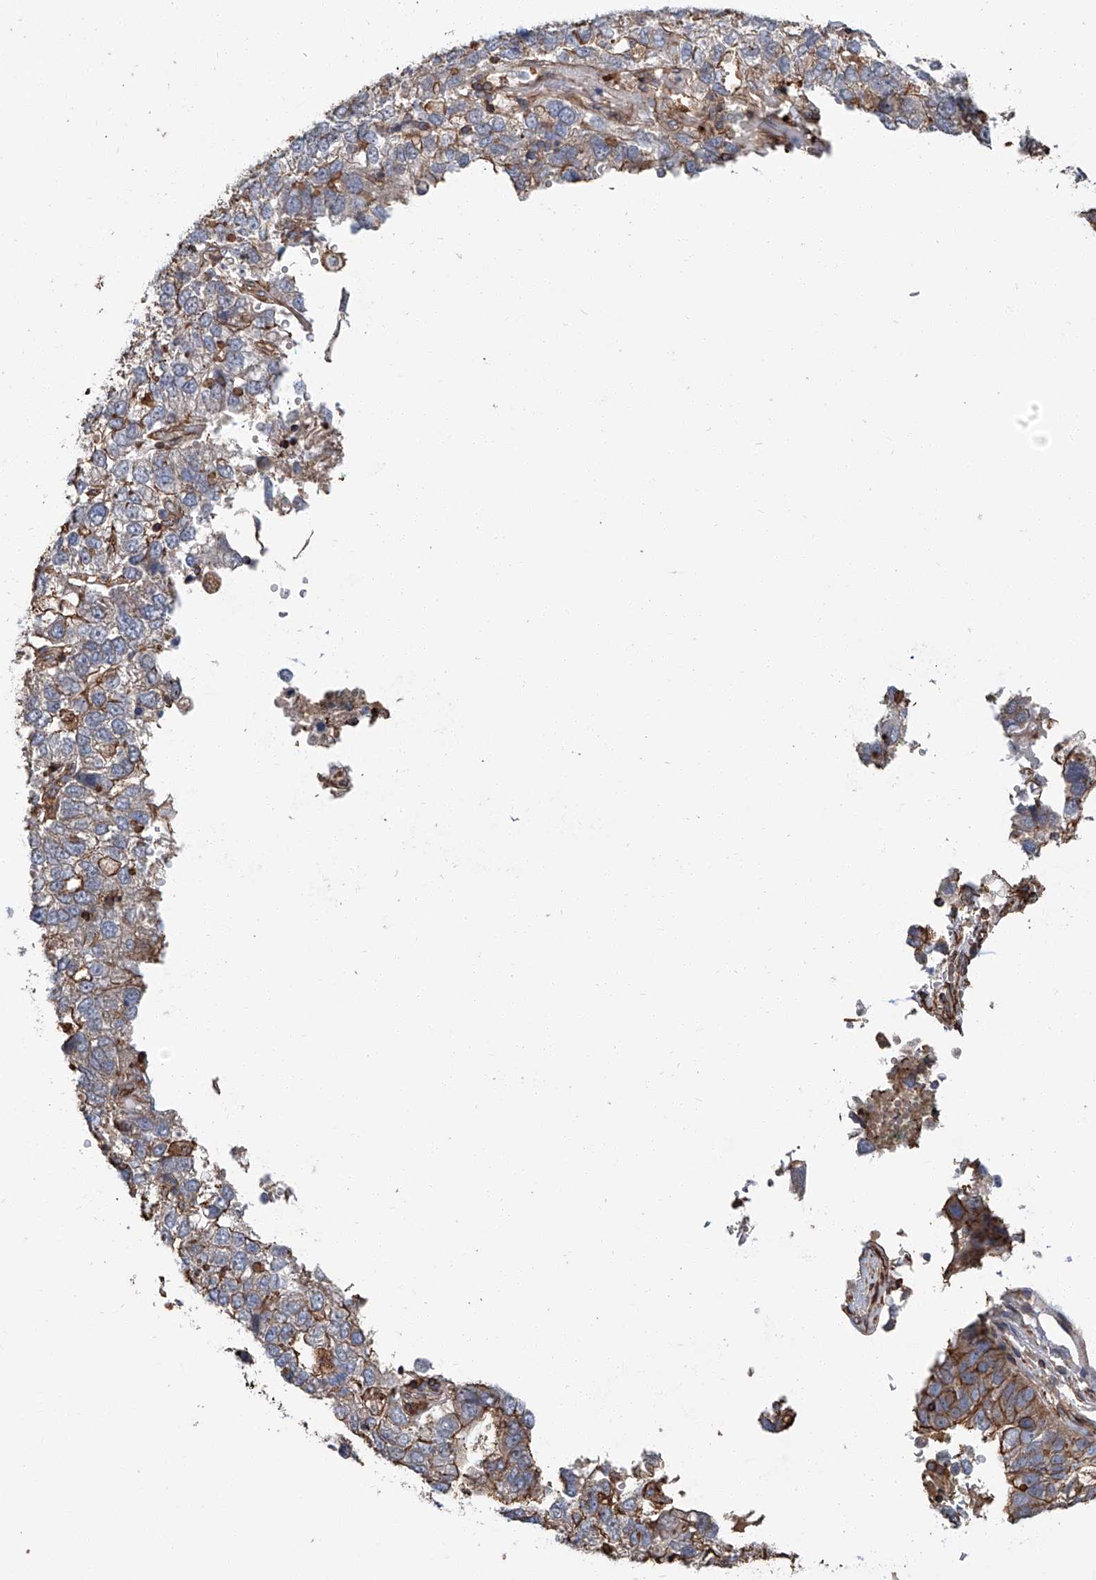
{"staining": {"intensity": "moderate", "quantity": "<25%", "location": "cytoplasmic/membranous"}, "tissue": "pancreatic cancer", "cell_type": "Tumor cells", "image_type": "cancer", "snomed": [{"axis": "morphology", "description": "Adenocarcinoma, NOS"}, {"axis": "topography", "description": "Pancreas"}], "caption": "High-power microscopy captured an immunohistochemistry (IHC) photomicrograph of adenocarcinoma (pancreatic), revealing moderate cytoplasmic/membranous staining in approximately <25% of tumor cells.", "gene": "PIEZO2", "patient": {"sex": "female", "age": 61}}